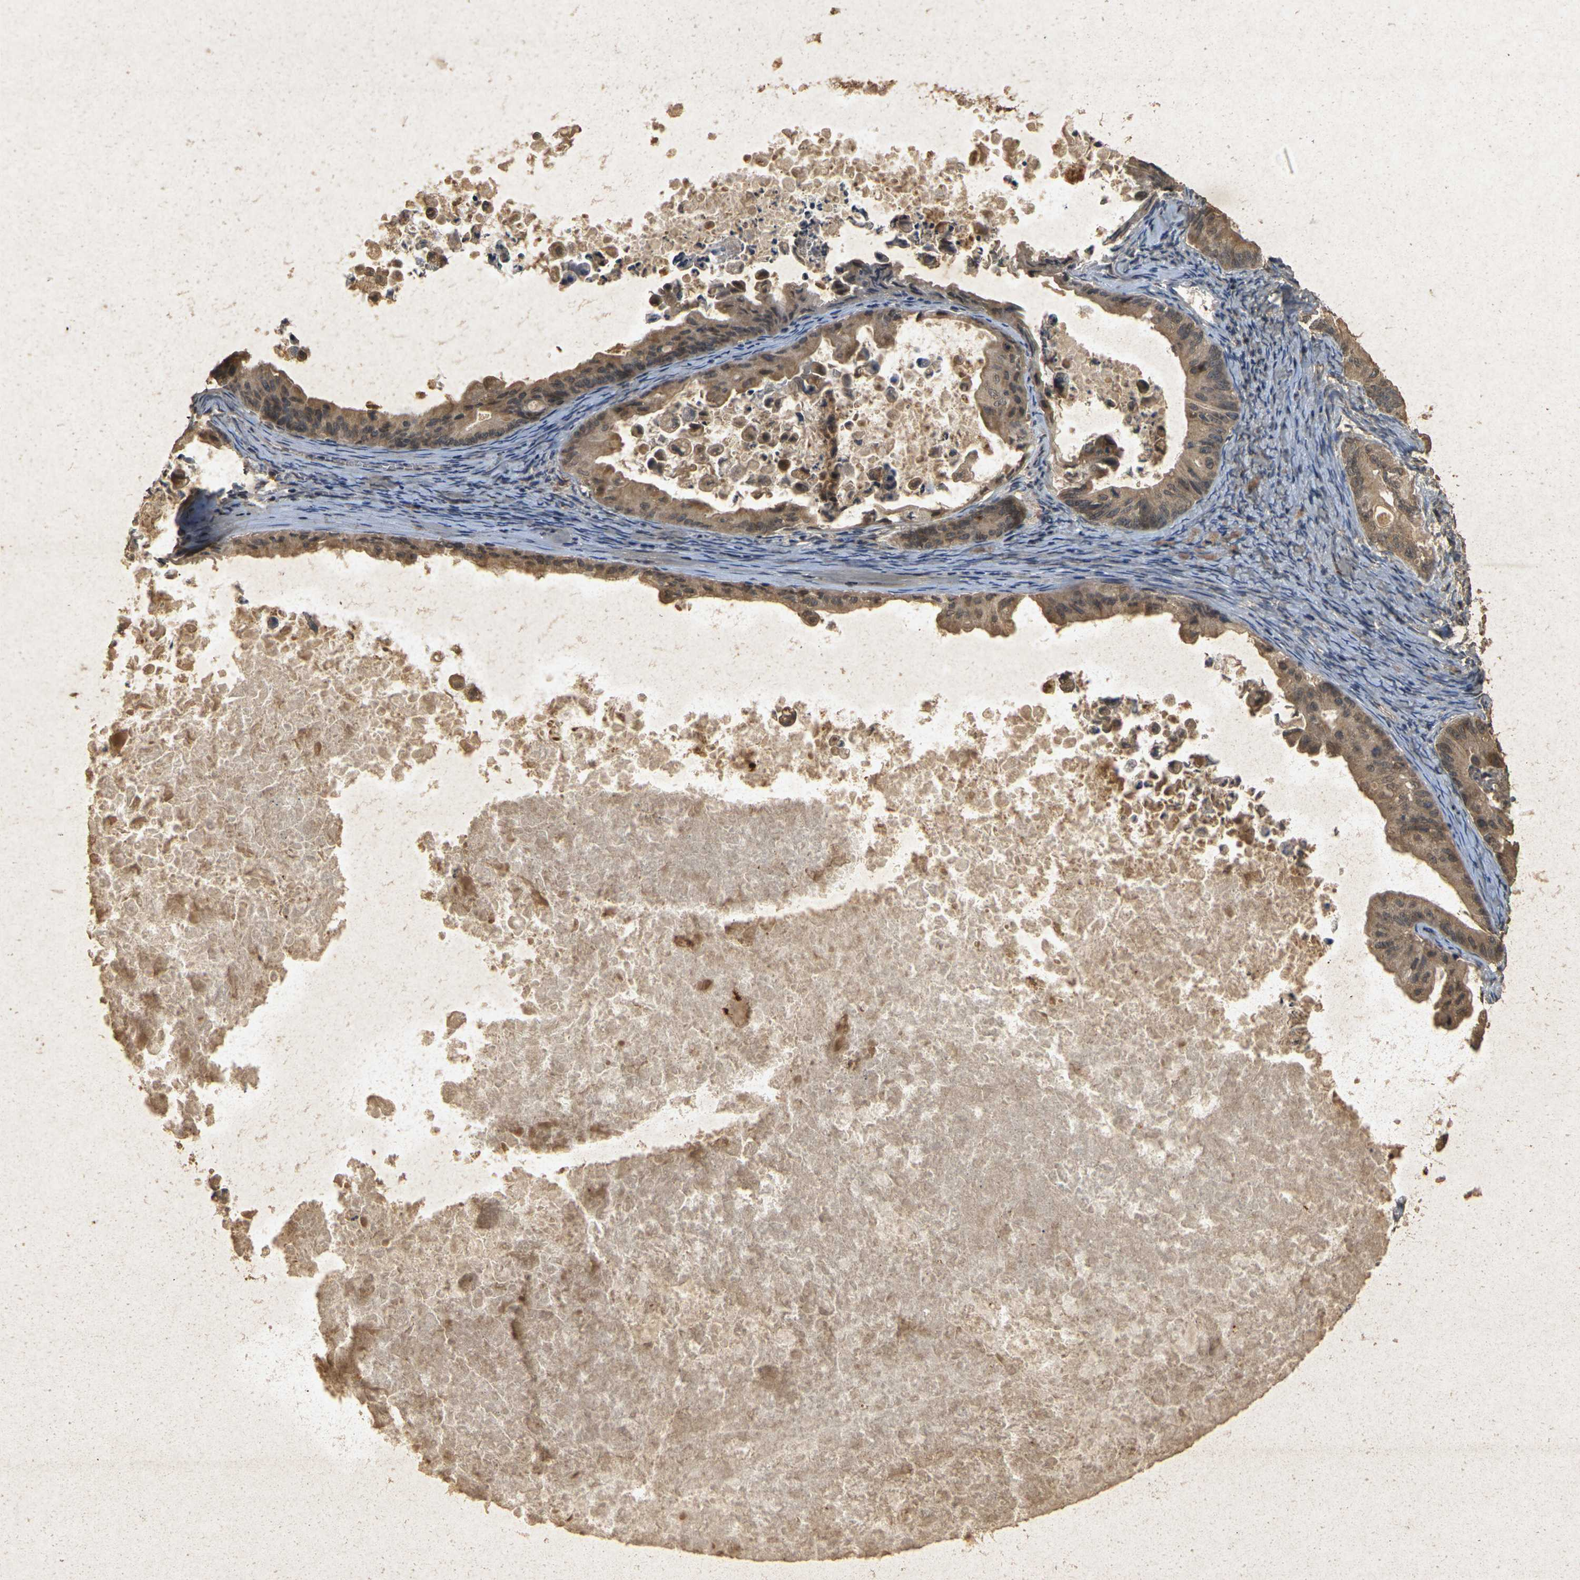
{"staining": {"intensity": "moderate", "quantity": ">75%", "location": "cytoplasmic/membranous"}, "tissue": "ovarian cancer", "cell_type": "Tumor cells", "image_type": "cancer", "snomed": [{"axis": "morphology", "description": "Cystadenocarcinoma, mucinous, NOS"}, {"axis": "topography", "description": "Ovary"}], "caption": "High-magnification brightfield microscopy of ovarian mucinous cystadenocarcinoma stained with DAB (3,3'-diaminobenzidine) (brown) and counterstained with hematoxylin (blue). tumor cells exhibit moderate cytoplasmic/membranous expression is seen in approximately>75% of cells. Immunohistochemistry stains the protein of interest in brown and the nuclei are stained blue.", "gene": "ERN1", "patient": {"sex": "female", "age": 37}}